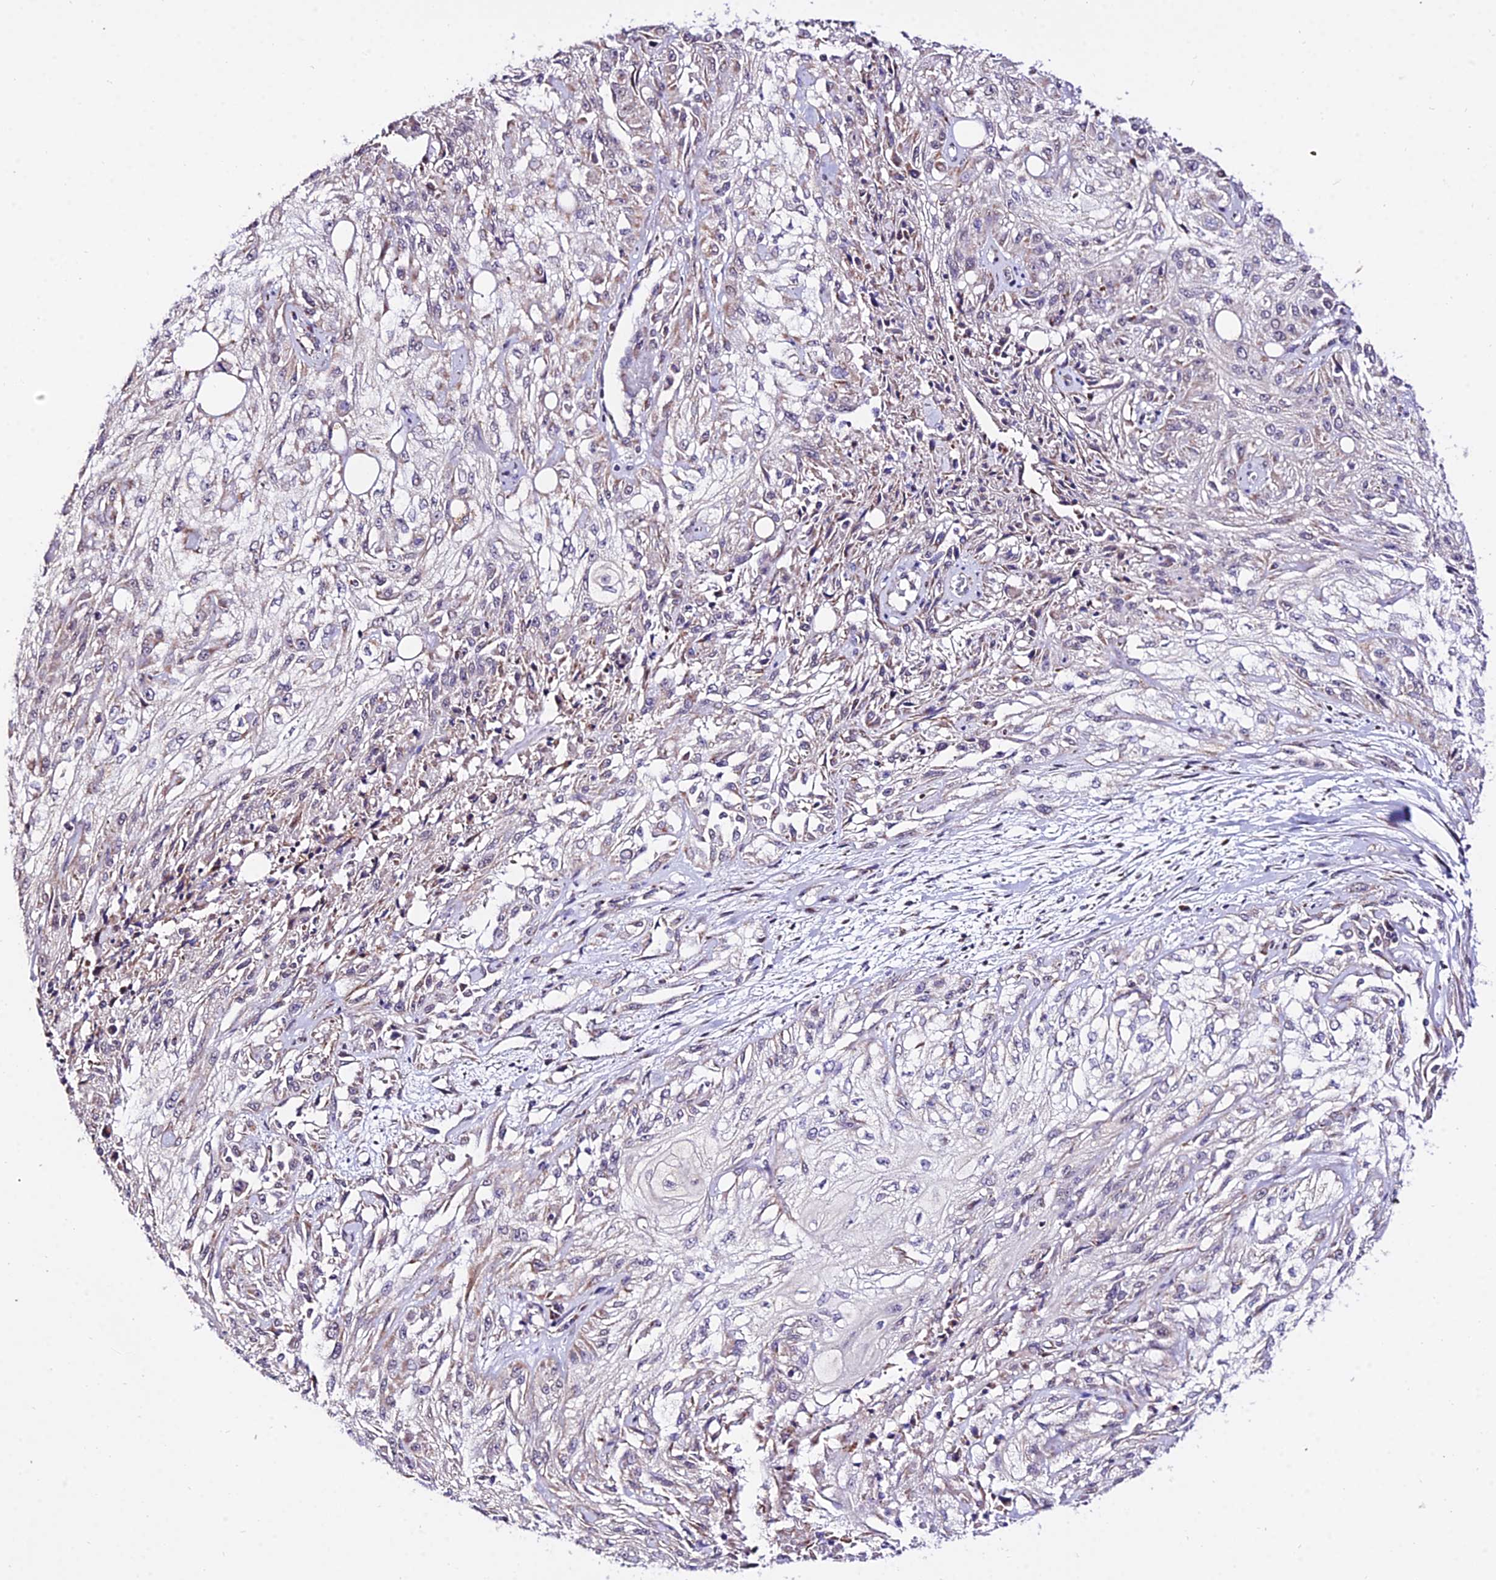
{"staining": {"intensity": "weak", "quantity": "<25%", "location": "cytoplasmic/membranous"}, "tissue": "skin cancer", "cell_type": "Tumor cells", "image_type": "cancer", "snomed": [{"axis": "morphology", "description": "Squamous cell carcinoma, NOS"}, {"axis": "morphology", "description": "Squamous cell carcinoma, metastatic, NOS"}, {"axis": "topography", "description": "Skin"}, {"axis": "topography", "description": "Lymph node"}], "caption": "DAB immunohistochemical staining of human skin cancer reveals no significant positivity in tumor cells.", "gene": "ATP5PB", "patient": {"sex": "male", "age": 75}}